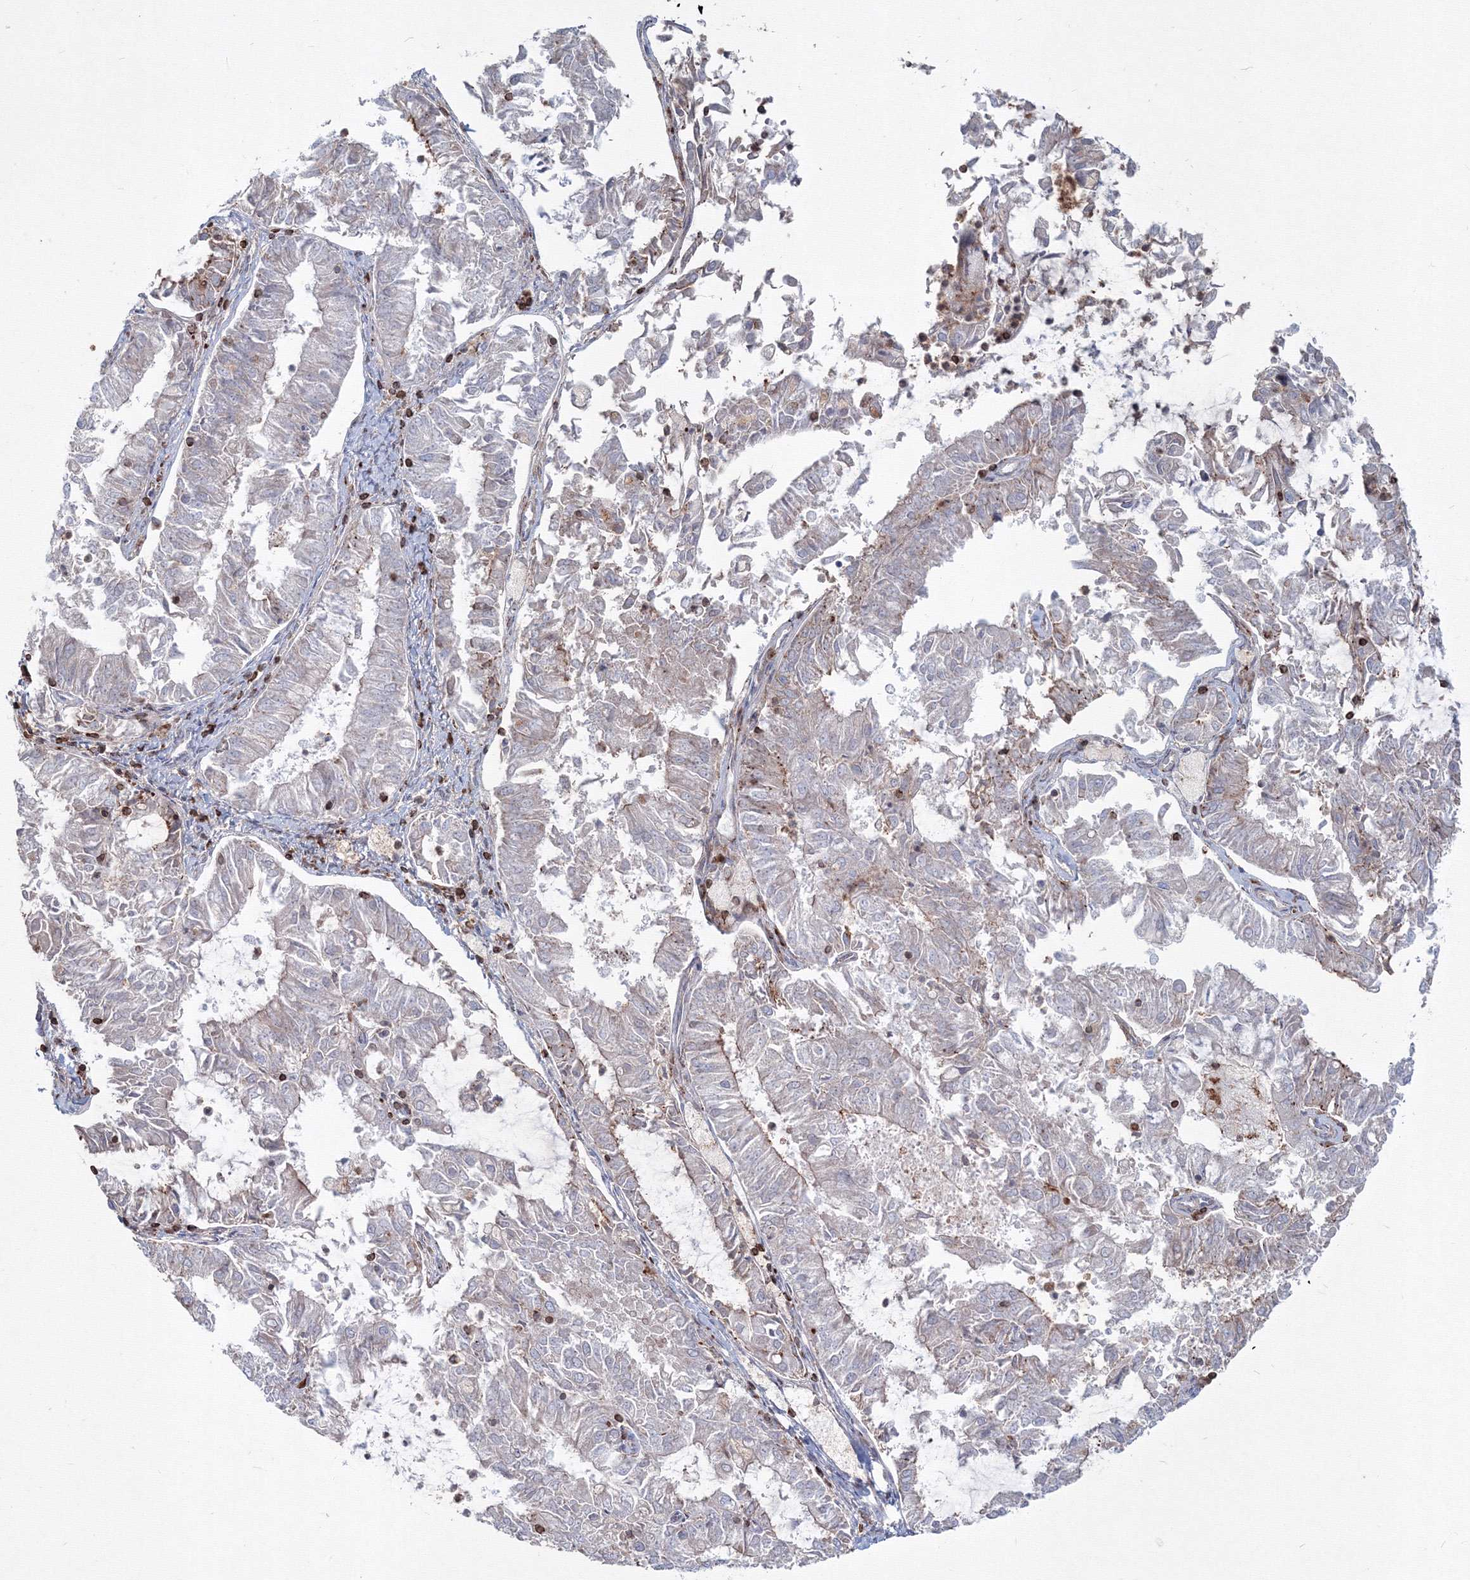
{"staining": {"intensity": "negative", "quantity": "none", "location": "none"}, "tissue": "endometrial cancer", "cell_type": "Tumor cells", "image_type": "cancer", "snomed": [{"axis": "morphology", "description": "Adenocarcinoma, NOS"}, {"axis": "topography", "description": "Endometrium"}], "caption": "This is an immunohistochemistry histopathology image of human adenocarcinoma (endometrial). There is no positivity in tumor cells.", "gene": "SH3PXD2A", "patient": {"sex": "female", "age": 57}}